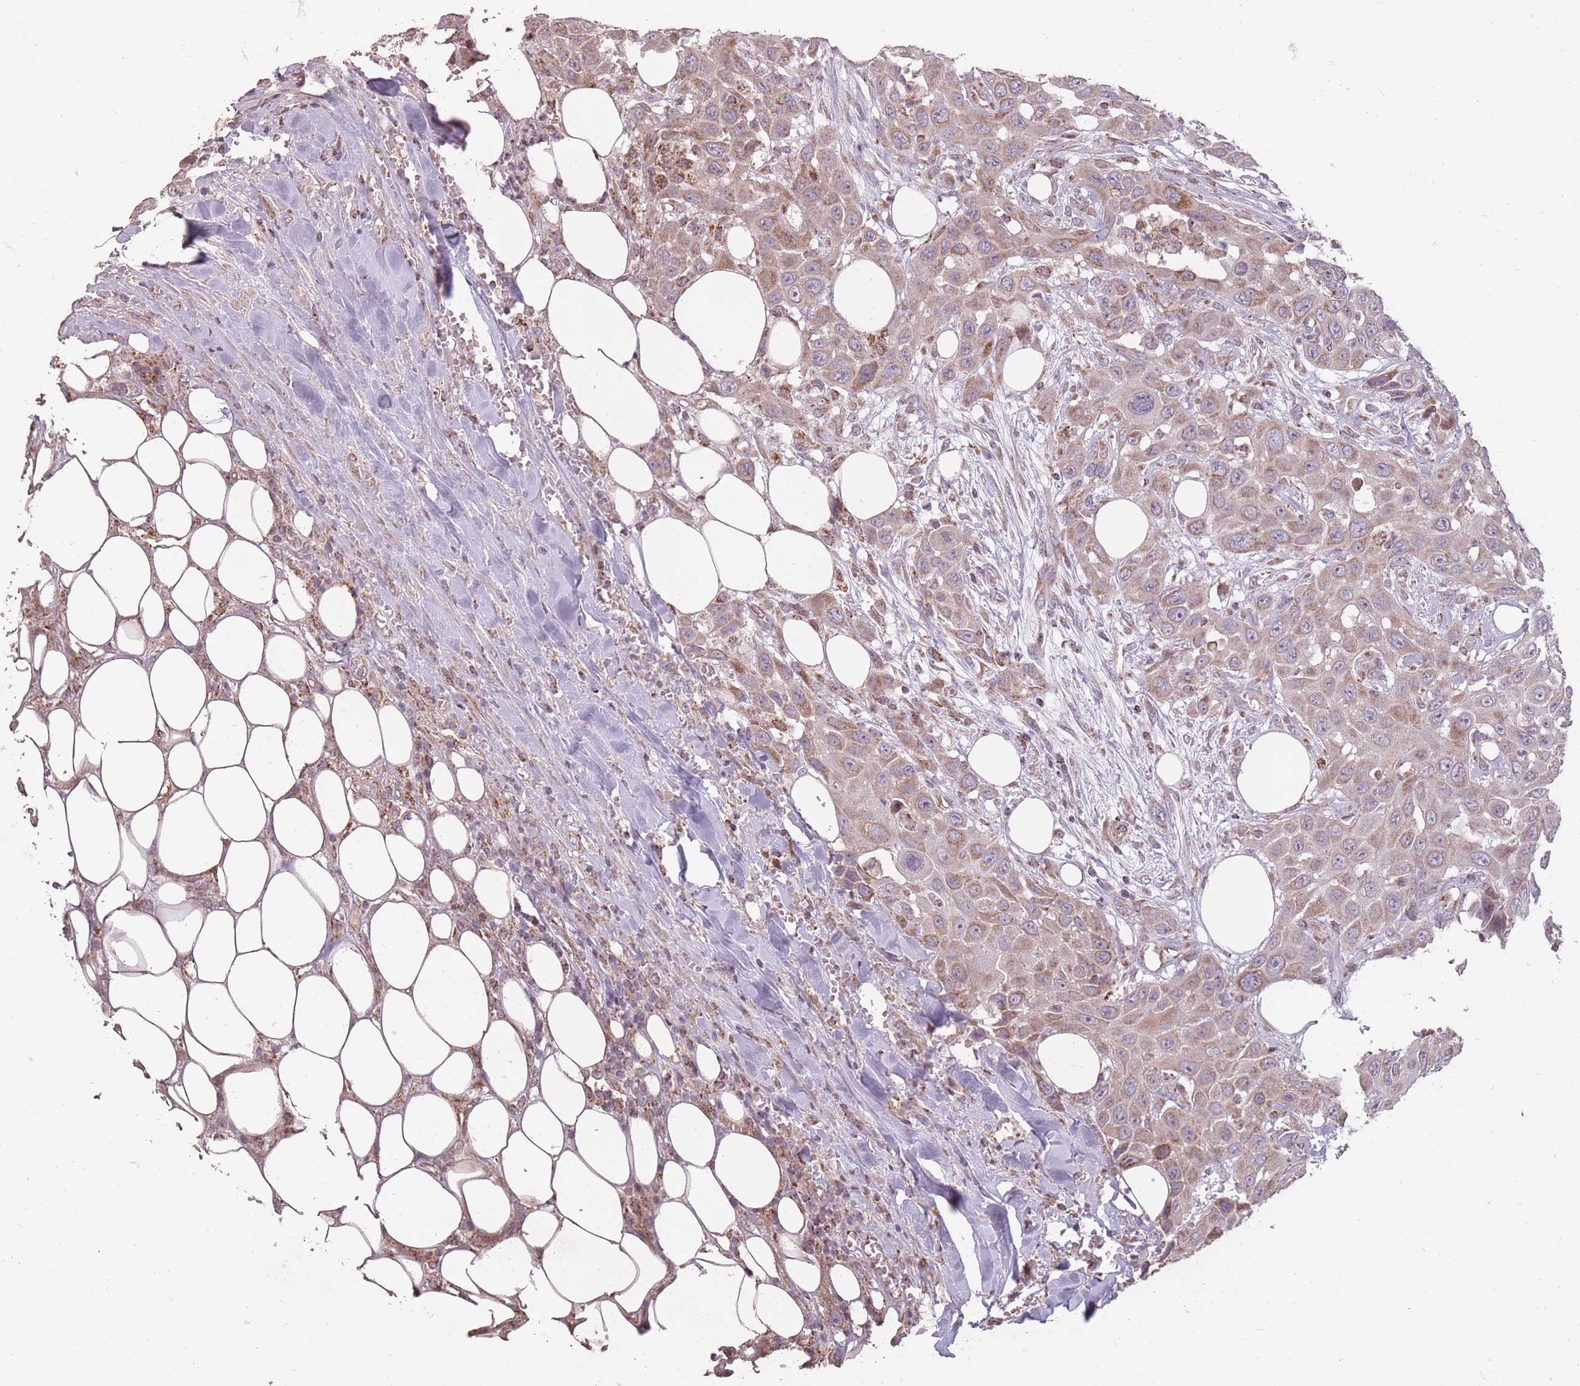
{"staining": {"intensity": "moderate", "quantity": ">75%", "location": "cytoplasmic/membranous"}, "tissue": "head and neck cancer", "cell_type": "Tumor cells", "image_type": "cancer", "snomed": [{"axis": "morphology", "description": "Squamous cell carcinoma, NOS"}, {"axis": "topography", "description": "Head-Neck"}], "caption": "A brown stain shows moderate cytoplasmic/membranous positivity of a protein in human head and neck cancer tumor cells.", "gene": "CNOT8", "patient": {"sex": "male", "age": 81}}